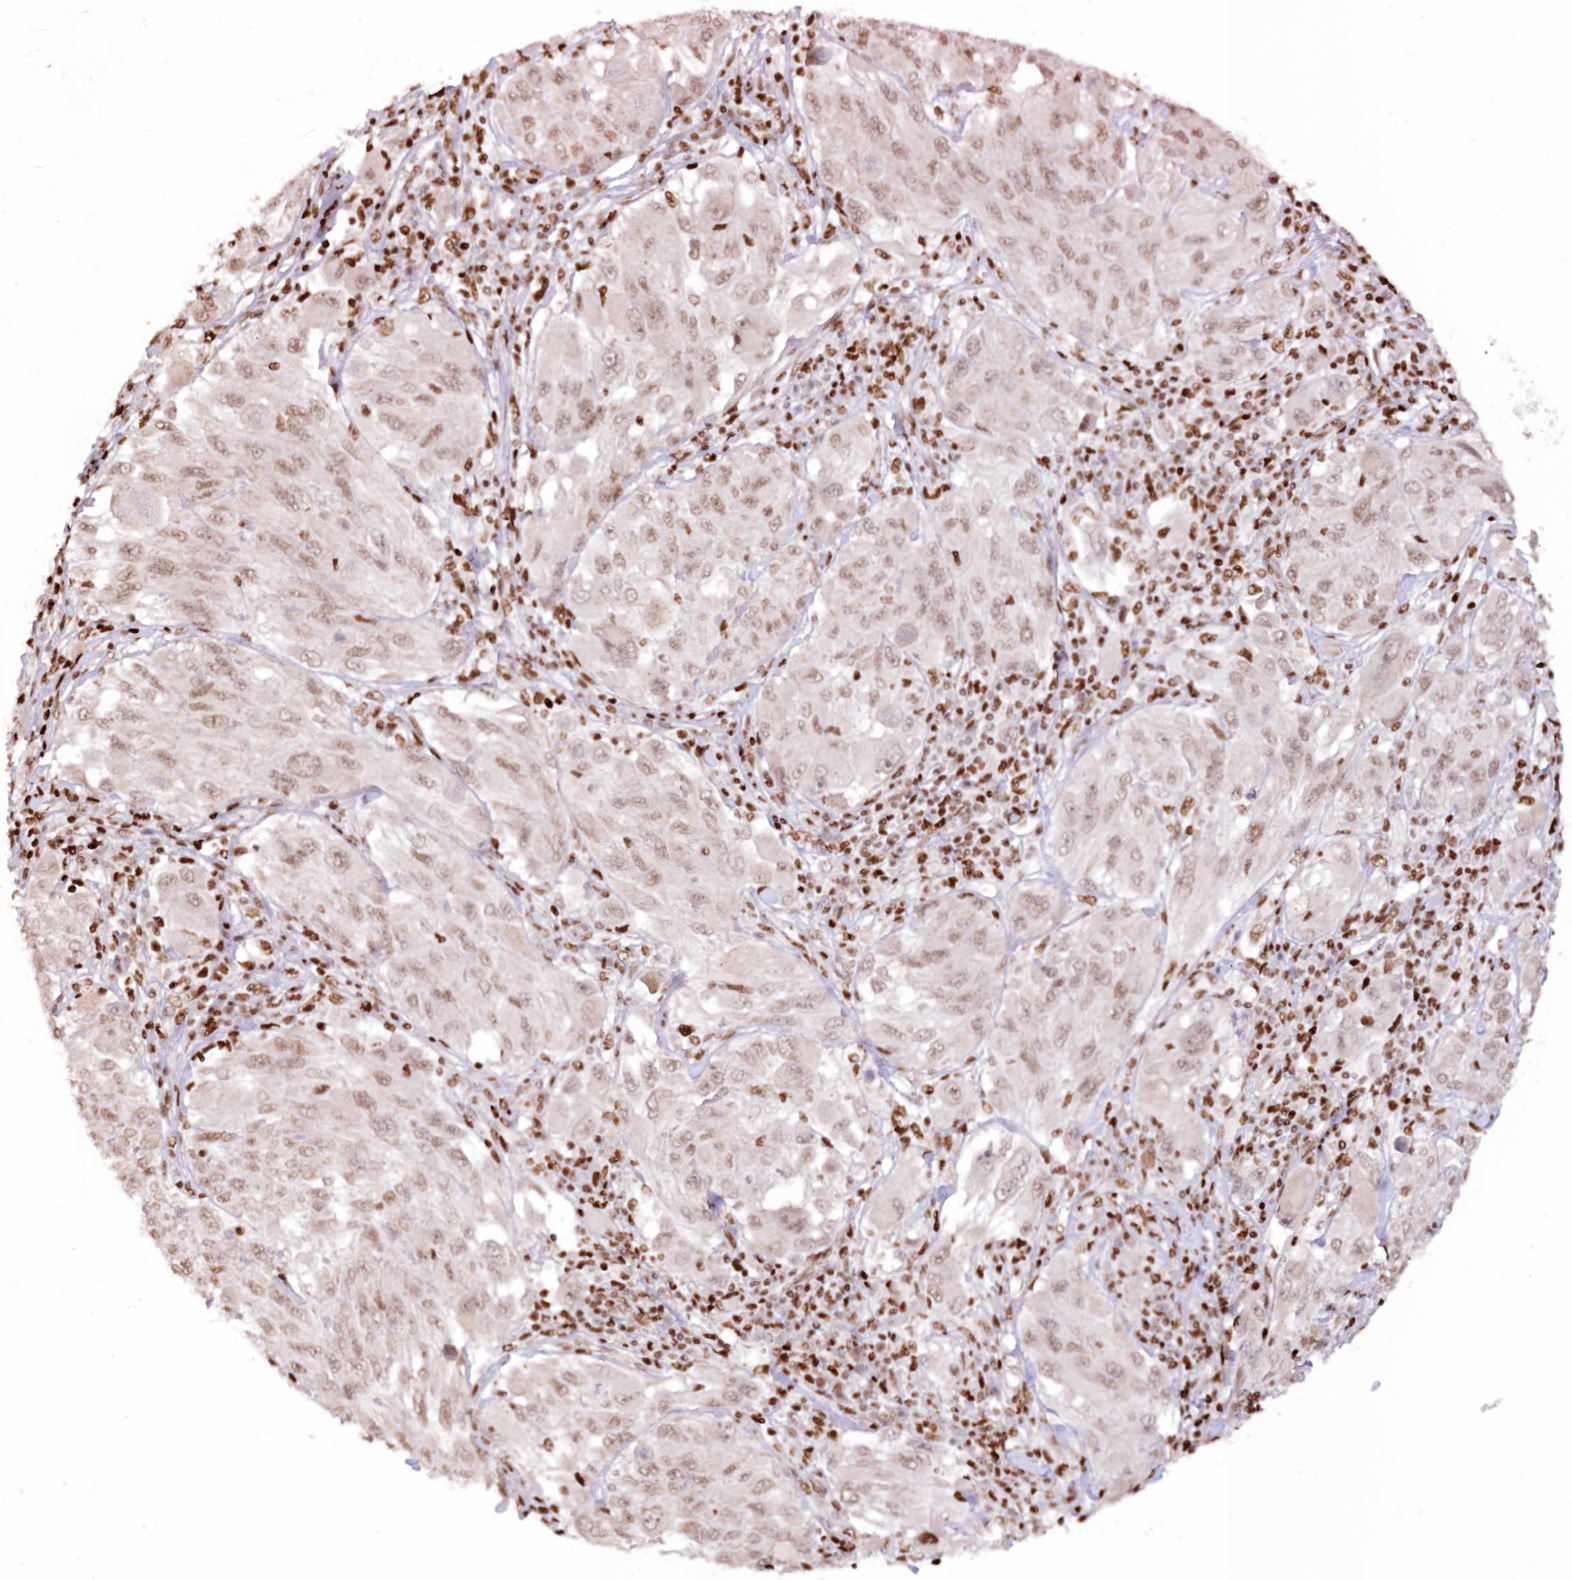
{"staining": {"intensity": "weak", "quantity": ">75%", "location": "nuclear"}, "tissue": "melanoma", "cell_type": "Tumor cells", "image_type": "cancer", "snomed": [{"axis": "morphology", "description": "Malignant melanoma, NOS"}, {"axis": "topography", "description": "Skin"}], "caption": "Immunohistochemistry (IHC) histopathology image of neoplastic tissue: human malignant melanoma stained using IHC reveals low levels of weak protein expression localized specifically in the nuclear of tumor cells, appearing as a nuclear brown color.", "gene": "POLR2B", "patient": {"sex": "female", "age": 91}}